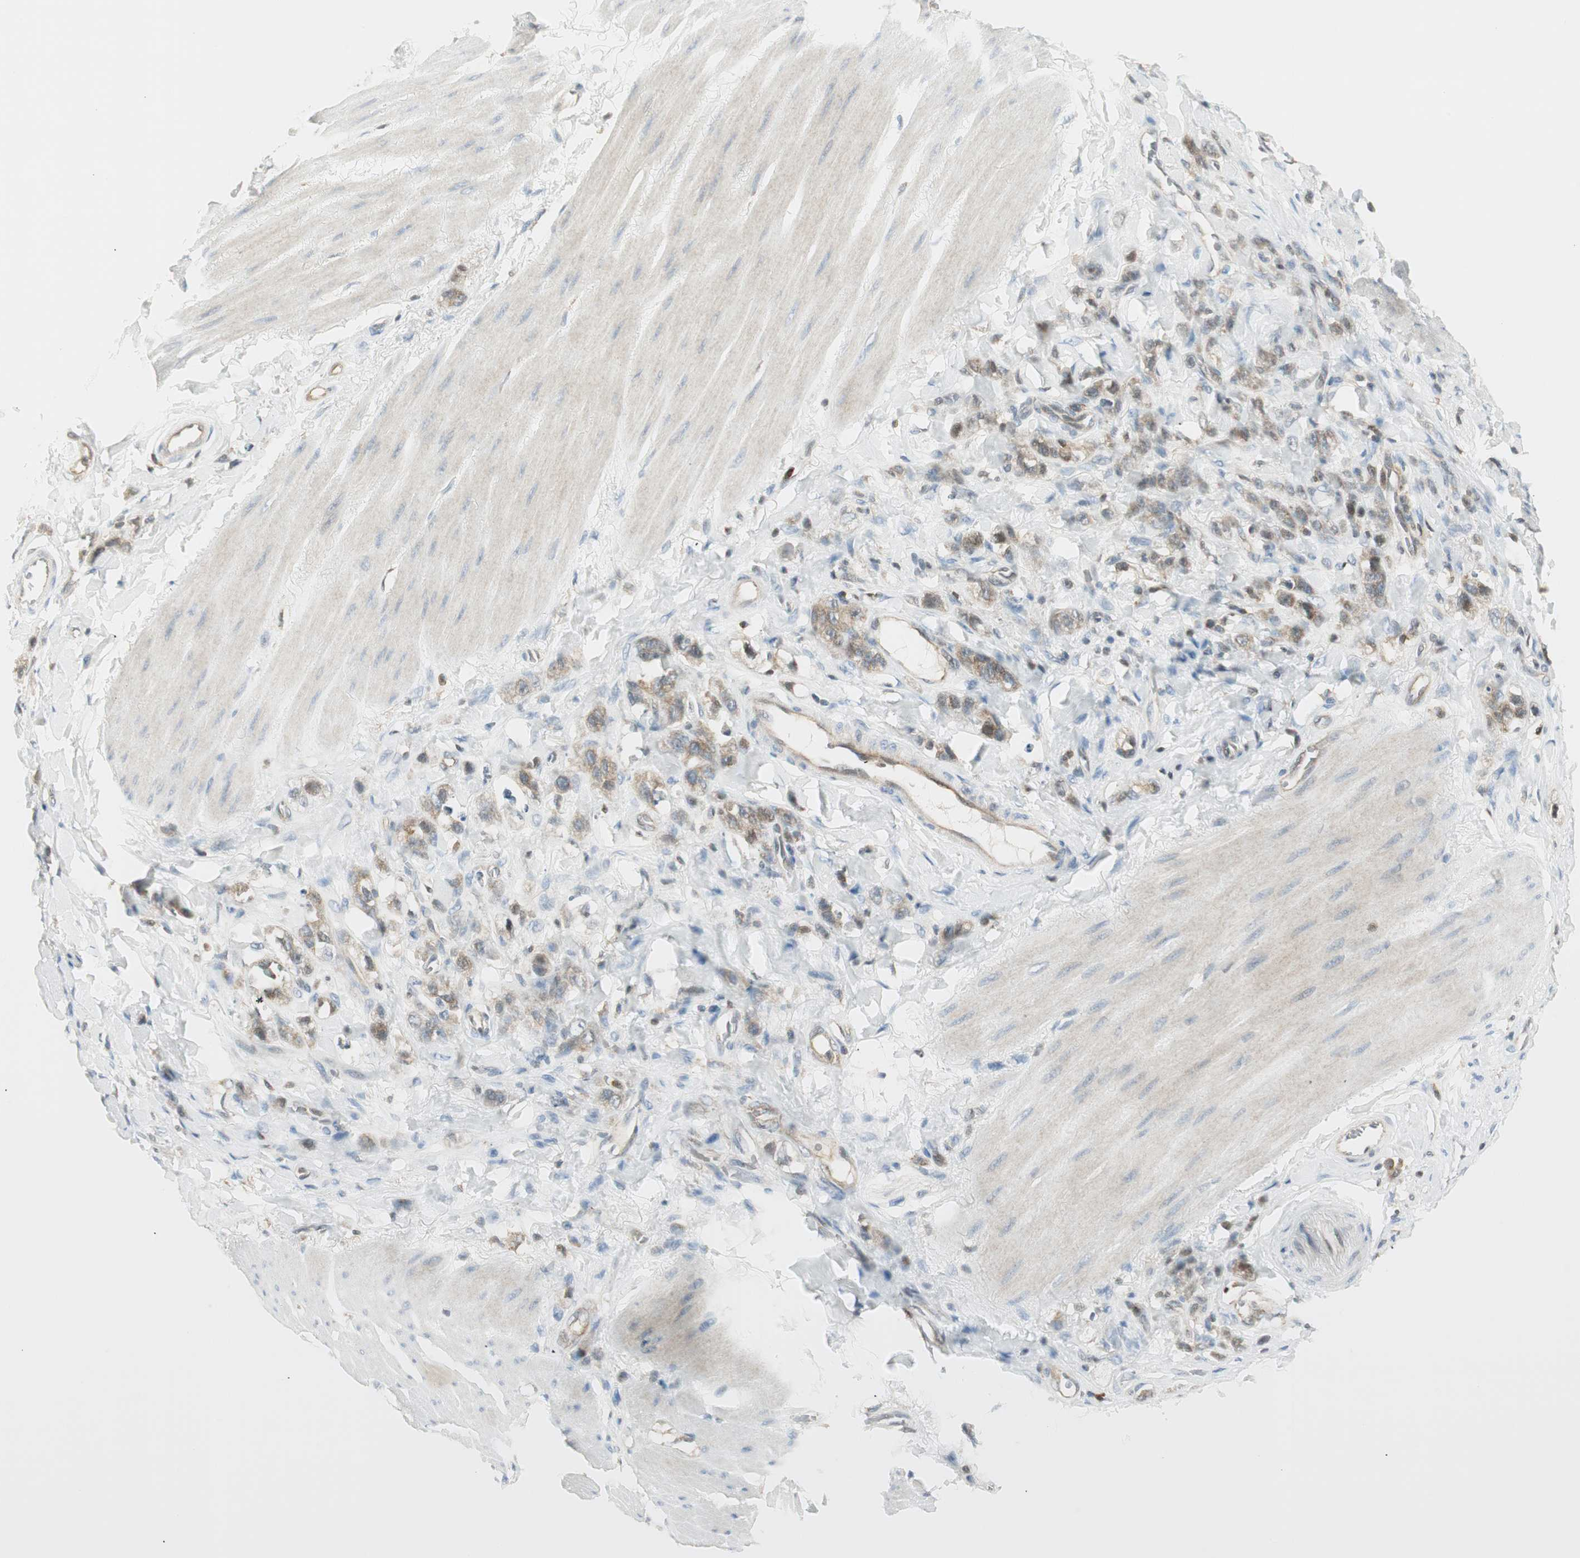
{"staining": {"intensity": "moderate", "quantity": ">75%", "location": "cytoplasmic/membranous"}, "tissue": "stomach cancer", "cell_type": "Tumor cells", "image_type": "cancer", "snomed": [{"axis": "morphology", "description": "Adenocarcinoma, NOS"}, {"axis": "topography", "description": "Stomach"}], "caption": "Immunohistochemical staining of stomach adenocarcinoma exhibits moderate cytoplasmic/membranous protein positivity in approximately >75% of tumor cells. The protein is shown in brown color, while the nuclei are stained blue.", "gene": "PPP1CA", "patient": {"sex": "male", "age": 82}}